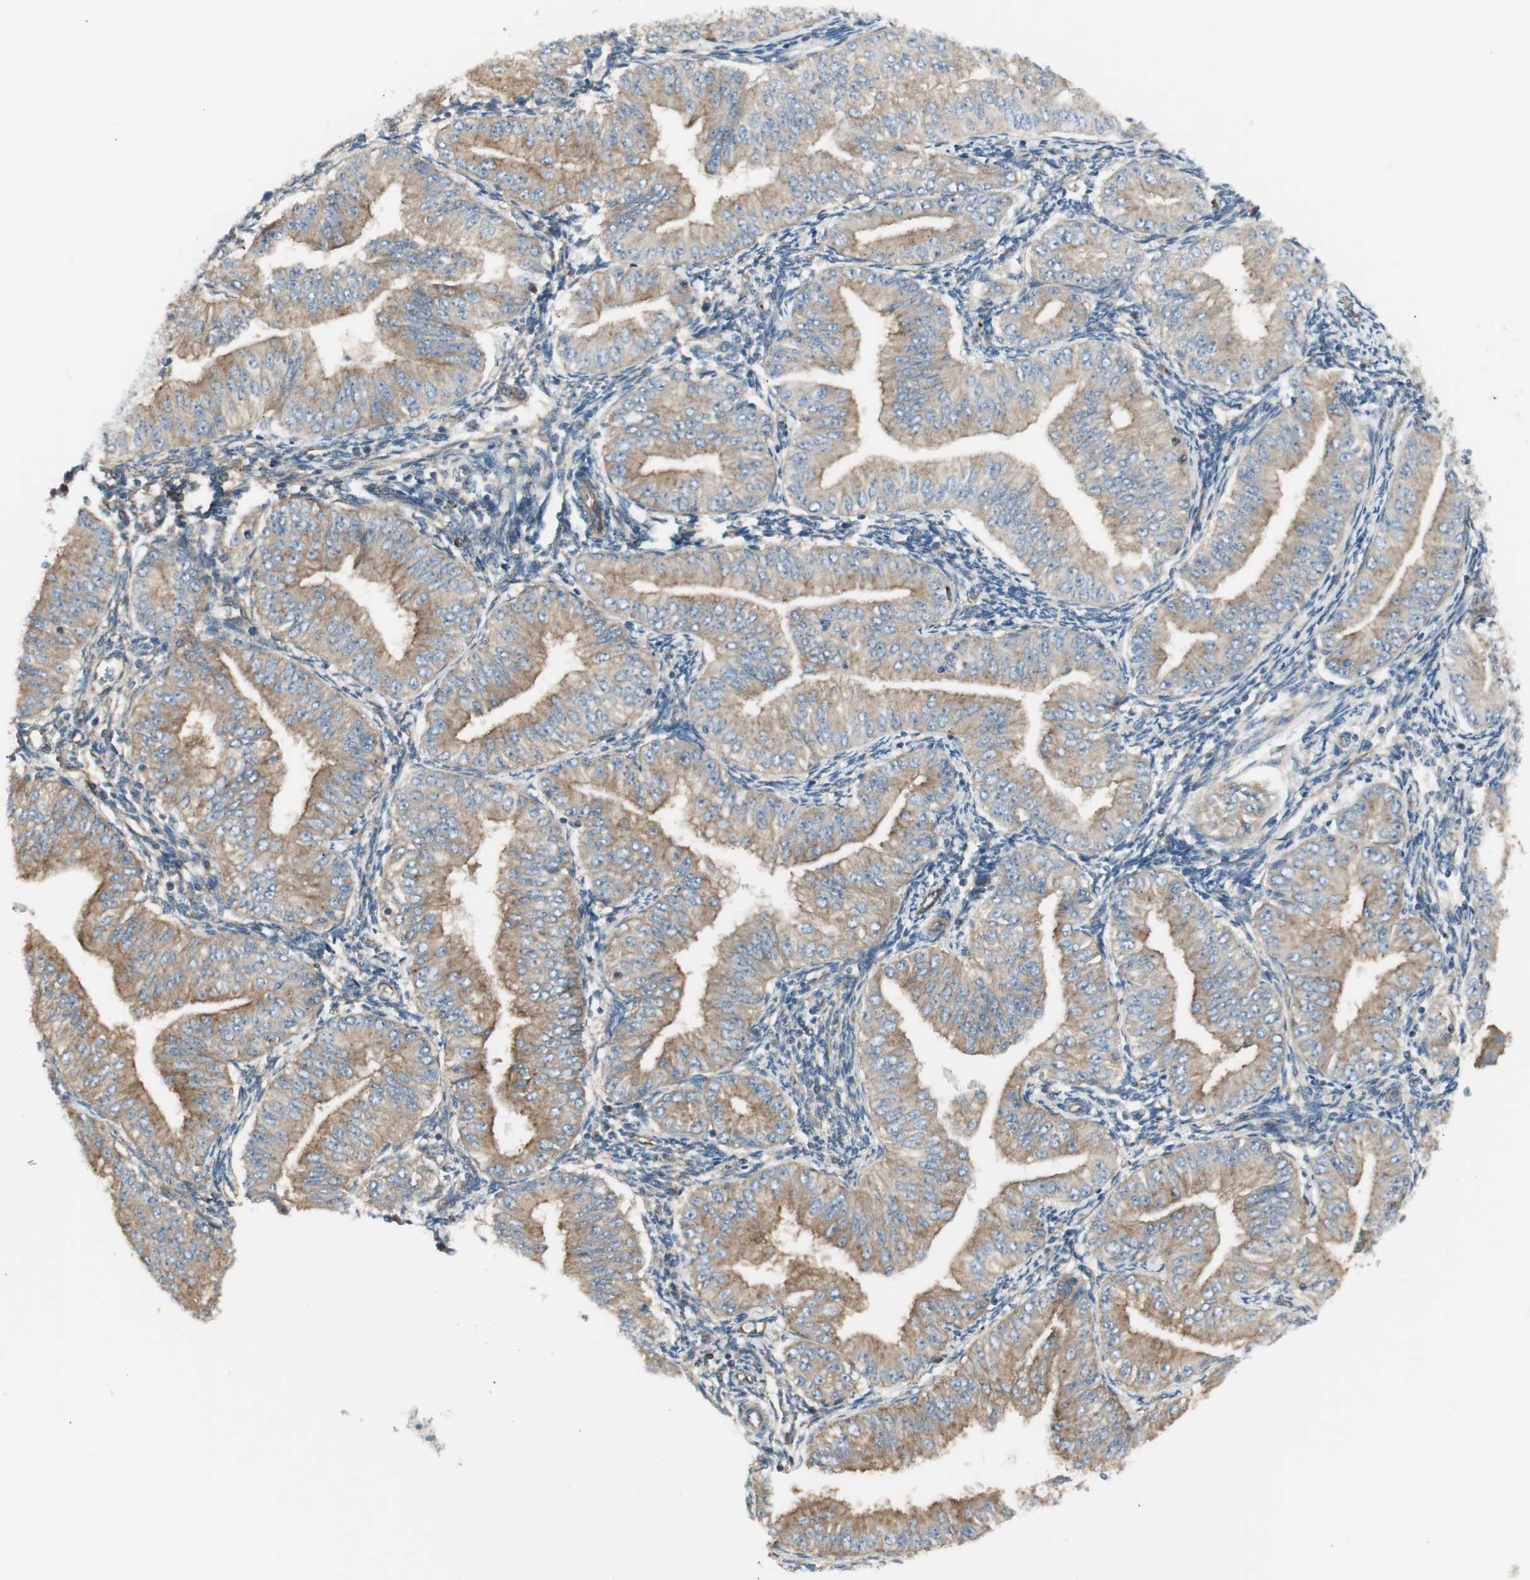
{"staining": {"intensity": "moderate", "quantity": ">75%", "location": "cytoplasmic/membranous"}, "tissue": "endometrial cancer", "cell_type": "Tumor cells", "image_type": "cancer", "snomed": [{"axis": "morphology", "description": "Normal tissue, NOS"}, {"axis": "morphology", "description": "Adenocarcinoma, NOS"}, {"axis": "topography", "description": "Endometrium"}], "caption": "This micrograph exhibits endometrial adenocarcinoma stained with IHC to label a protein in brown. The cytoplasmic/membranous of tumor cells show moderate positivity for the protein. Nuclei are counter-stained blue.", "gene": "AGFG1", "patient": {"sex": "female", "age": 53}}